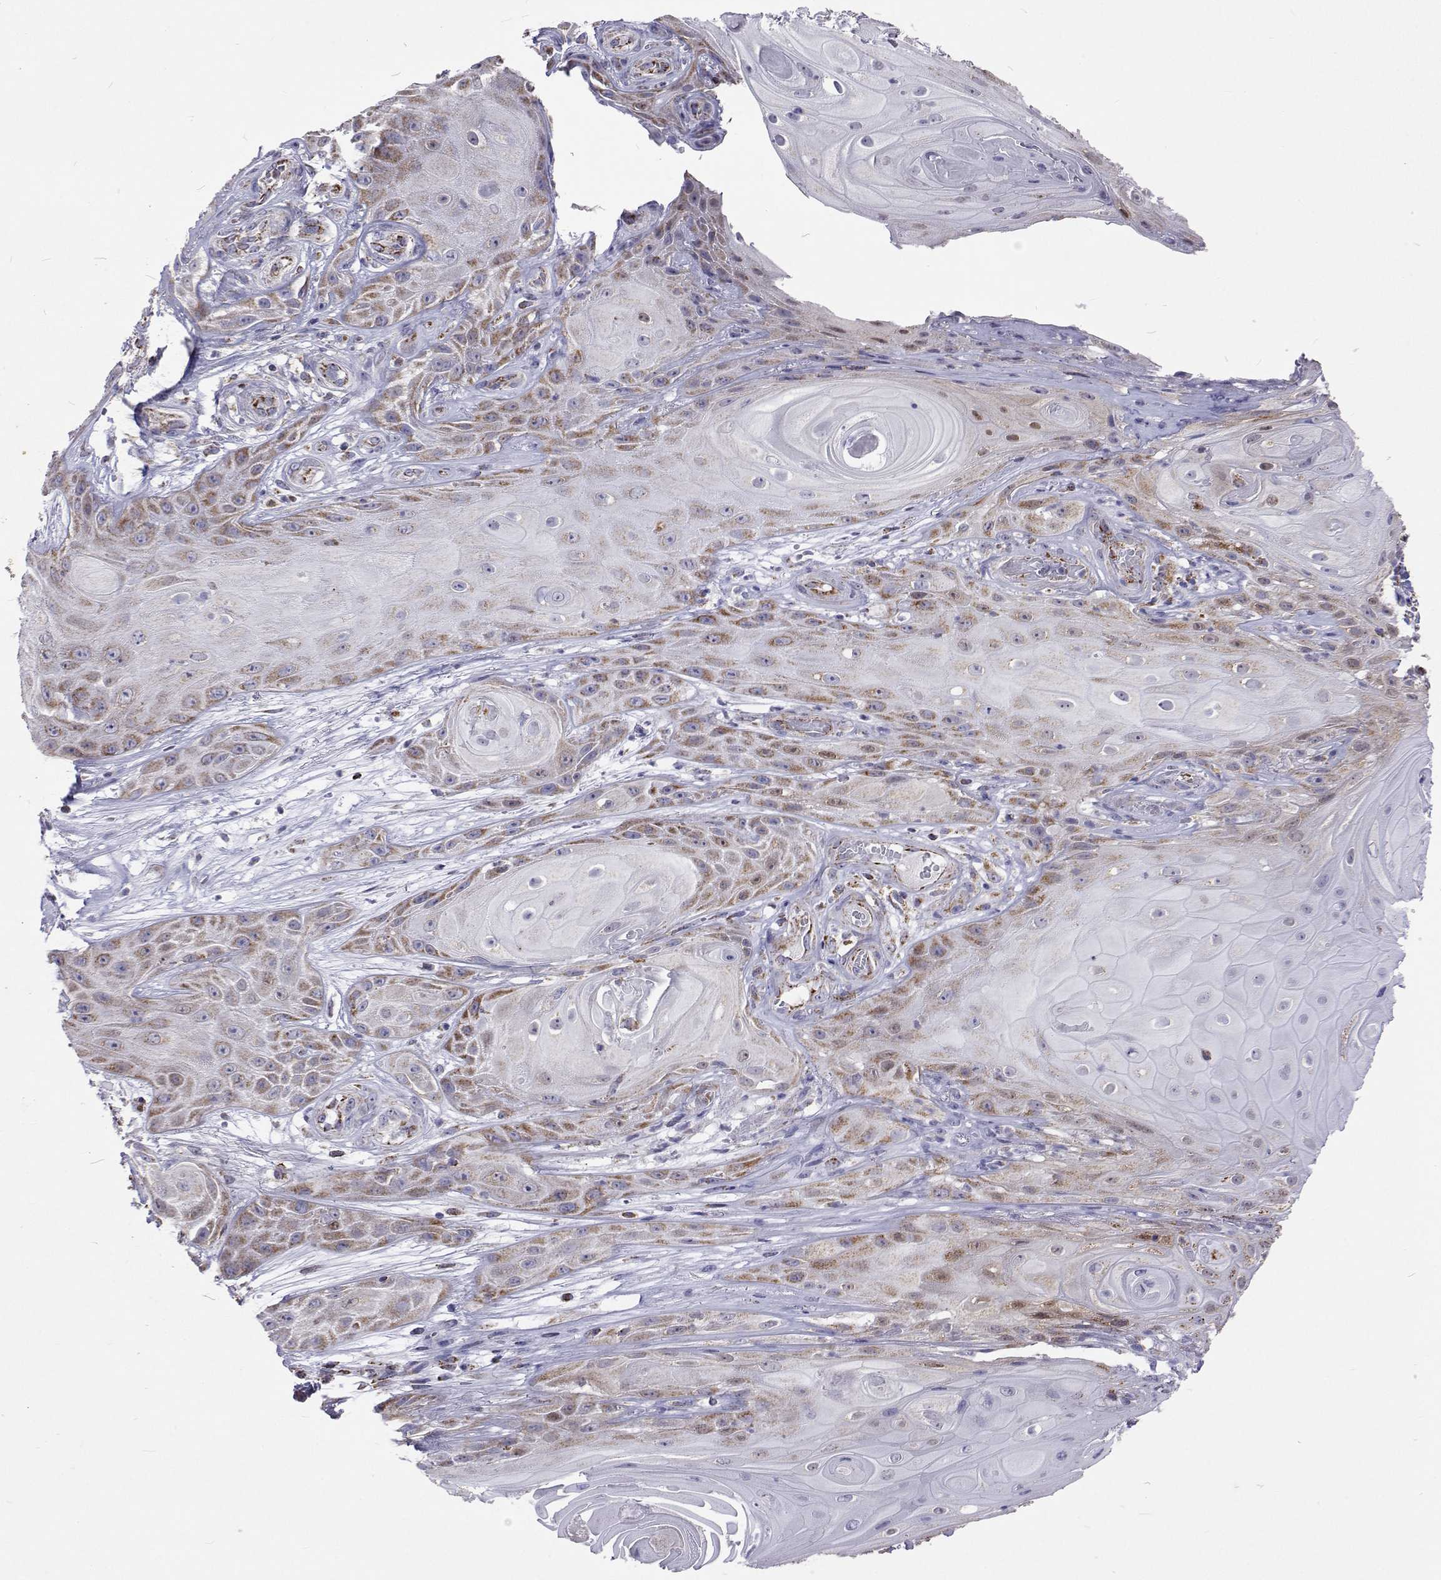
{"staining": {"intensity": "moderate", "quantity": "25%-75%", "location": "cytoplasmic/membranous"}, "tissue": "skin cancer", "cell_type": "Tumor cells", "image_type": "cancer", "snomed": [{"axis": "morphology", "description": "Squamous cell carcinoma, NOS"}, {"axis": "topography", "description": "Skin"}], "caption": "This is a micrograph of immunohistochemistry staining of skin squamous cell carcinoma, which shows moderate staining in the cytoplasmic/membranous of tumor cells.", "gene": "MCCC2", "patient": {"sex": "male", "age": 62}}